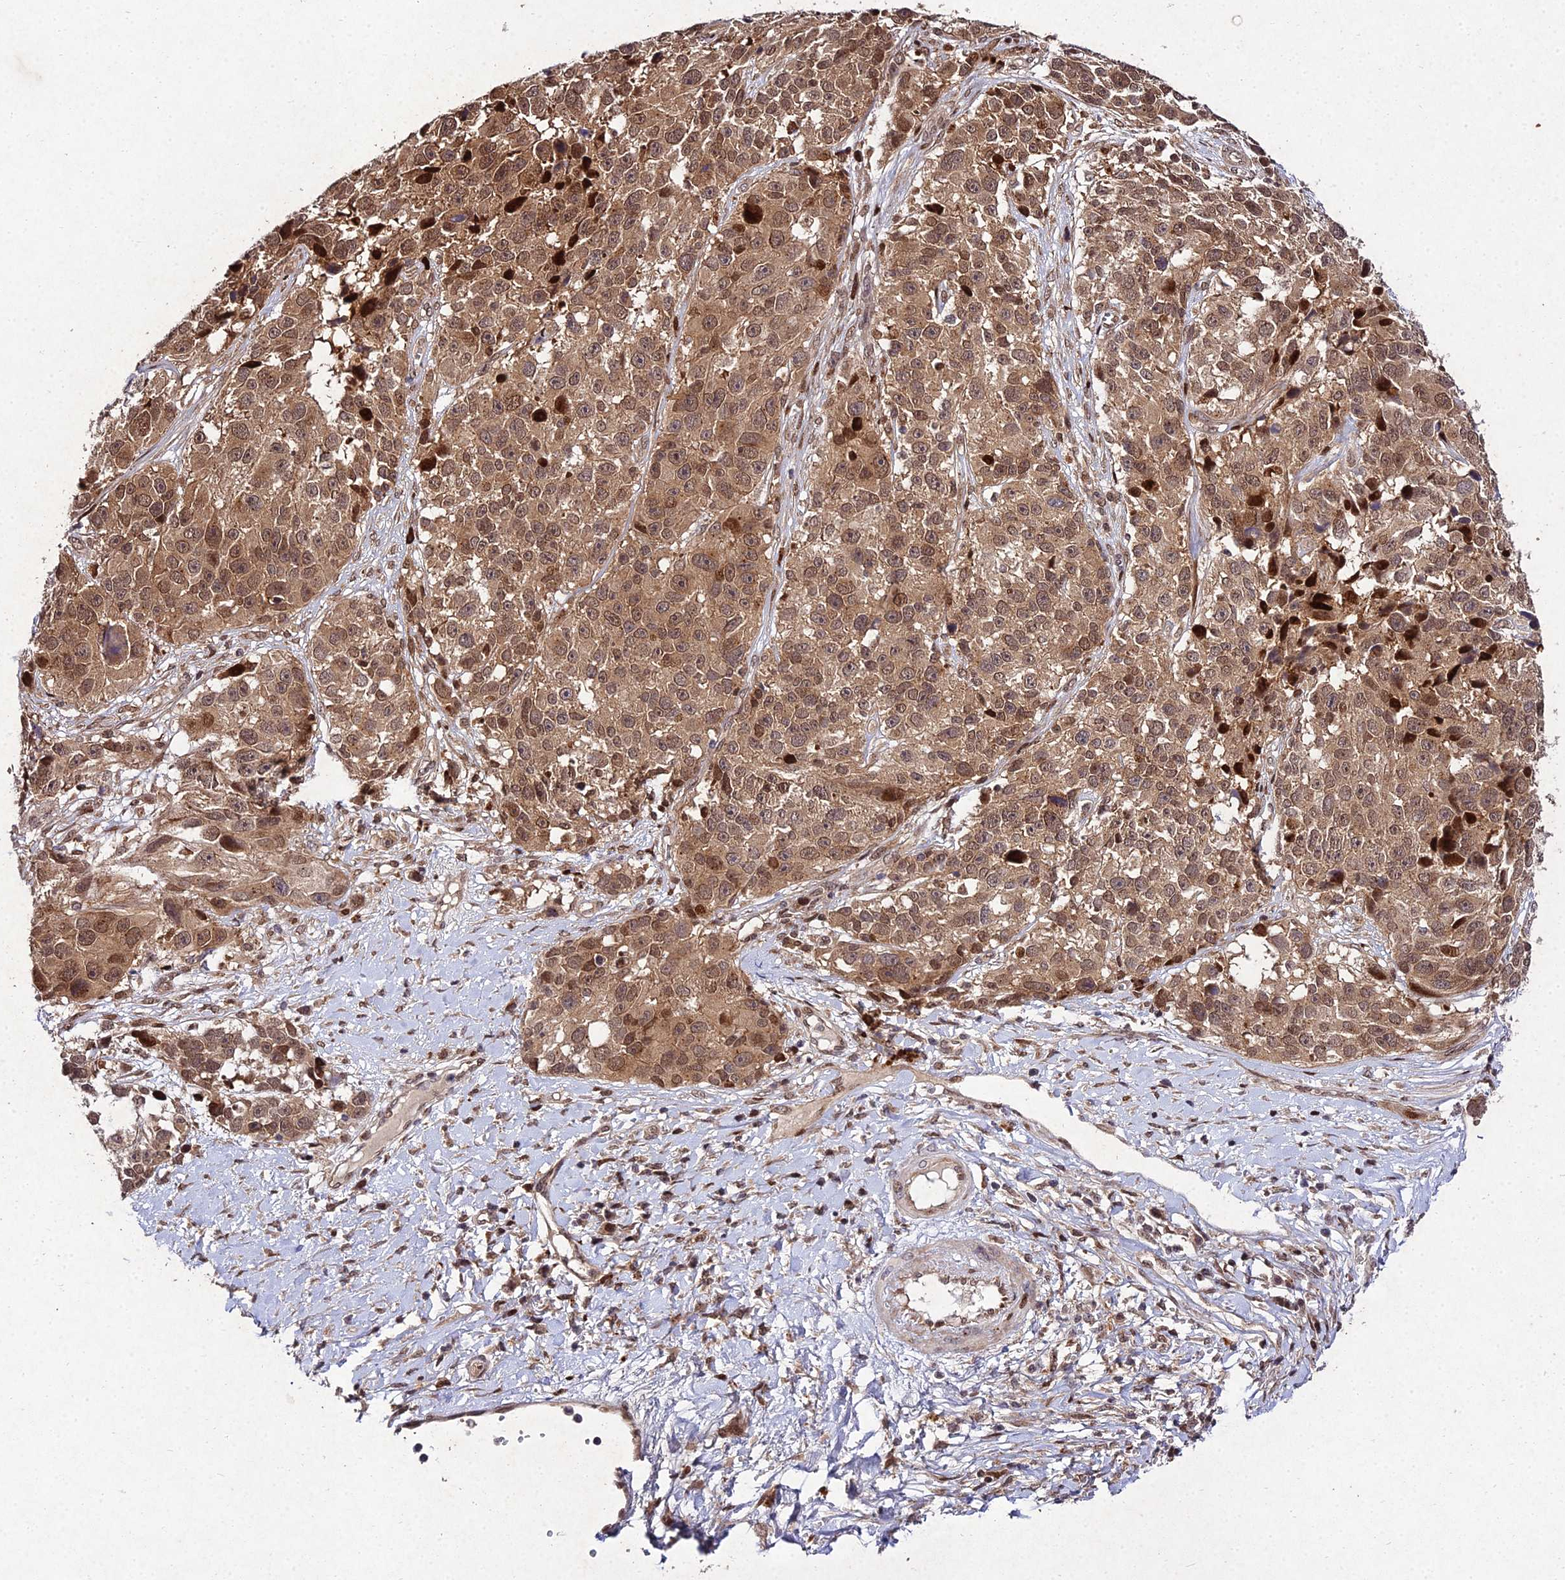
{"staining": {"intensity": "moderate", "quantity": ">75%", "location": "cytoplasmic/membranous,nuclear"}, "tissue": "melanoma", "cell_type": "Tumor cells", "image_type": "cancer", "snomed": [{"axis": "morphology", "description": "Malignant melanoma, NOS"}, {"axis": "topography", "description": "Skin"}], "caption": "Human malignant melanoma stained for a protein (brown) displays moderate cytoplasmic/membranous and nuclear positive positivity in approximately >75% of tumor cells.", "gene": "MKKS", "patient": {"sex": "male", "age": 84}}